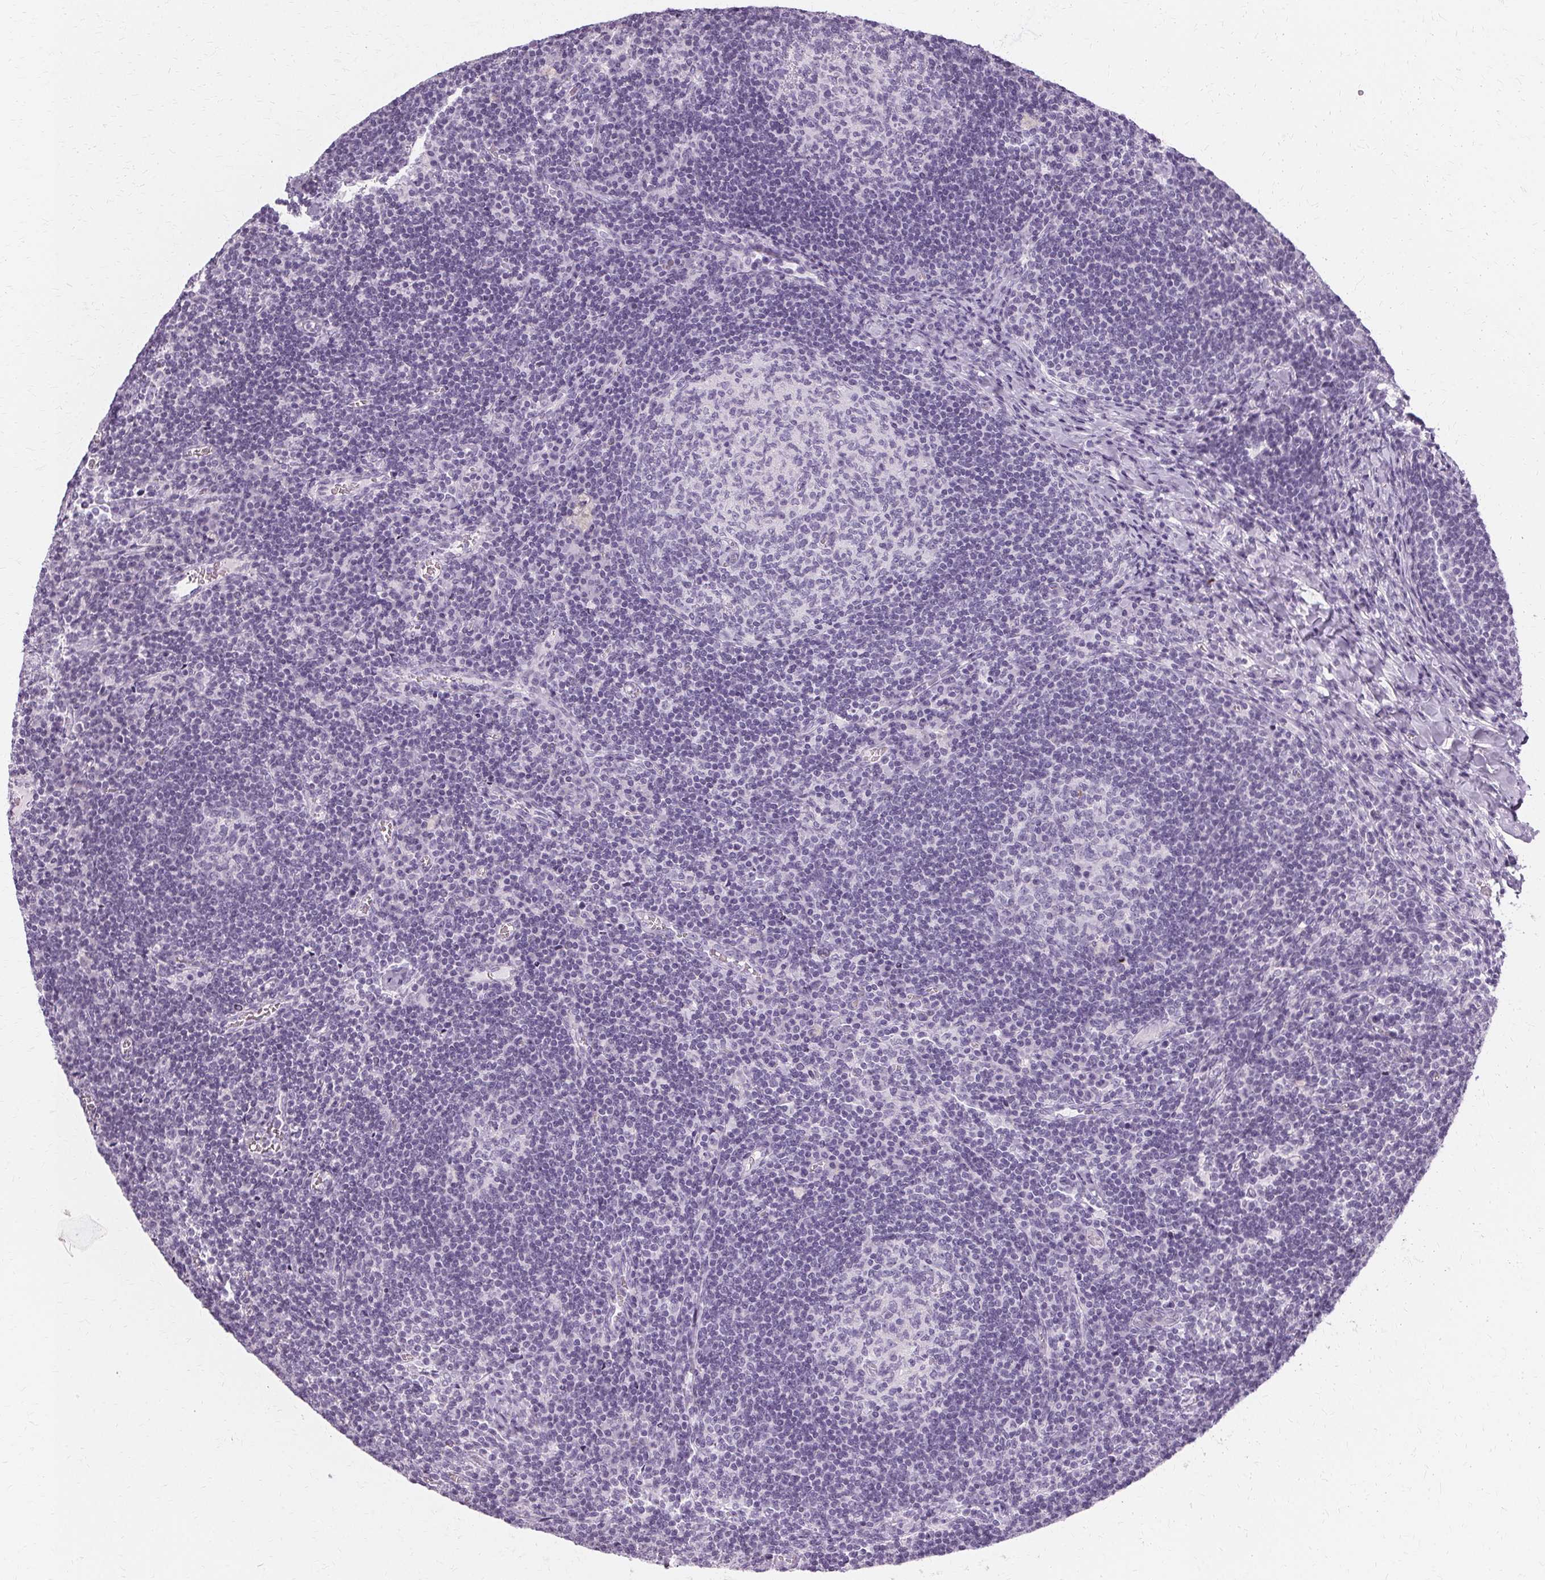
{"staining": {"intensity": "negative", "quantity": "none", "location": "none"}, "tissue": "lymph node", "cell_type": "Germinal center cells", "image_type": "normal", "snomed": [{"axis": "morphology", "description": "Normal tissue, NOS"}, {"axis": "topography", "description": "Lymph node"}], "caption": "DAB immunohistochemical staining of benign human lymph node shows no significant expression in germinal center cells.", "gene": "KRT6A", "patient": {"sex": "male", "age": 67}}